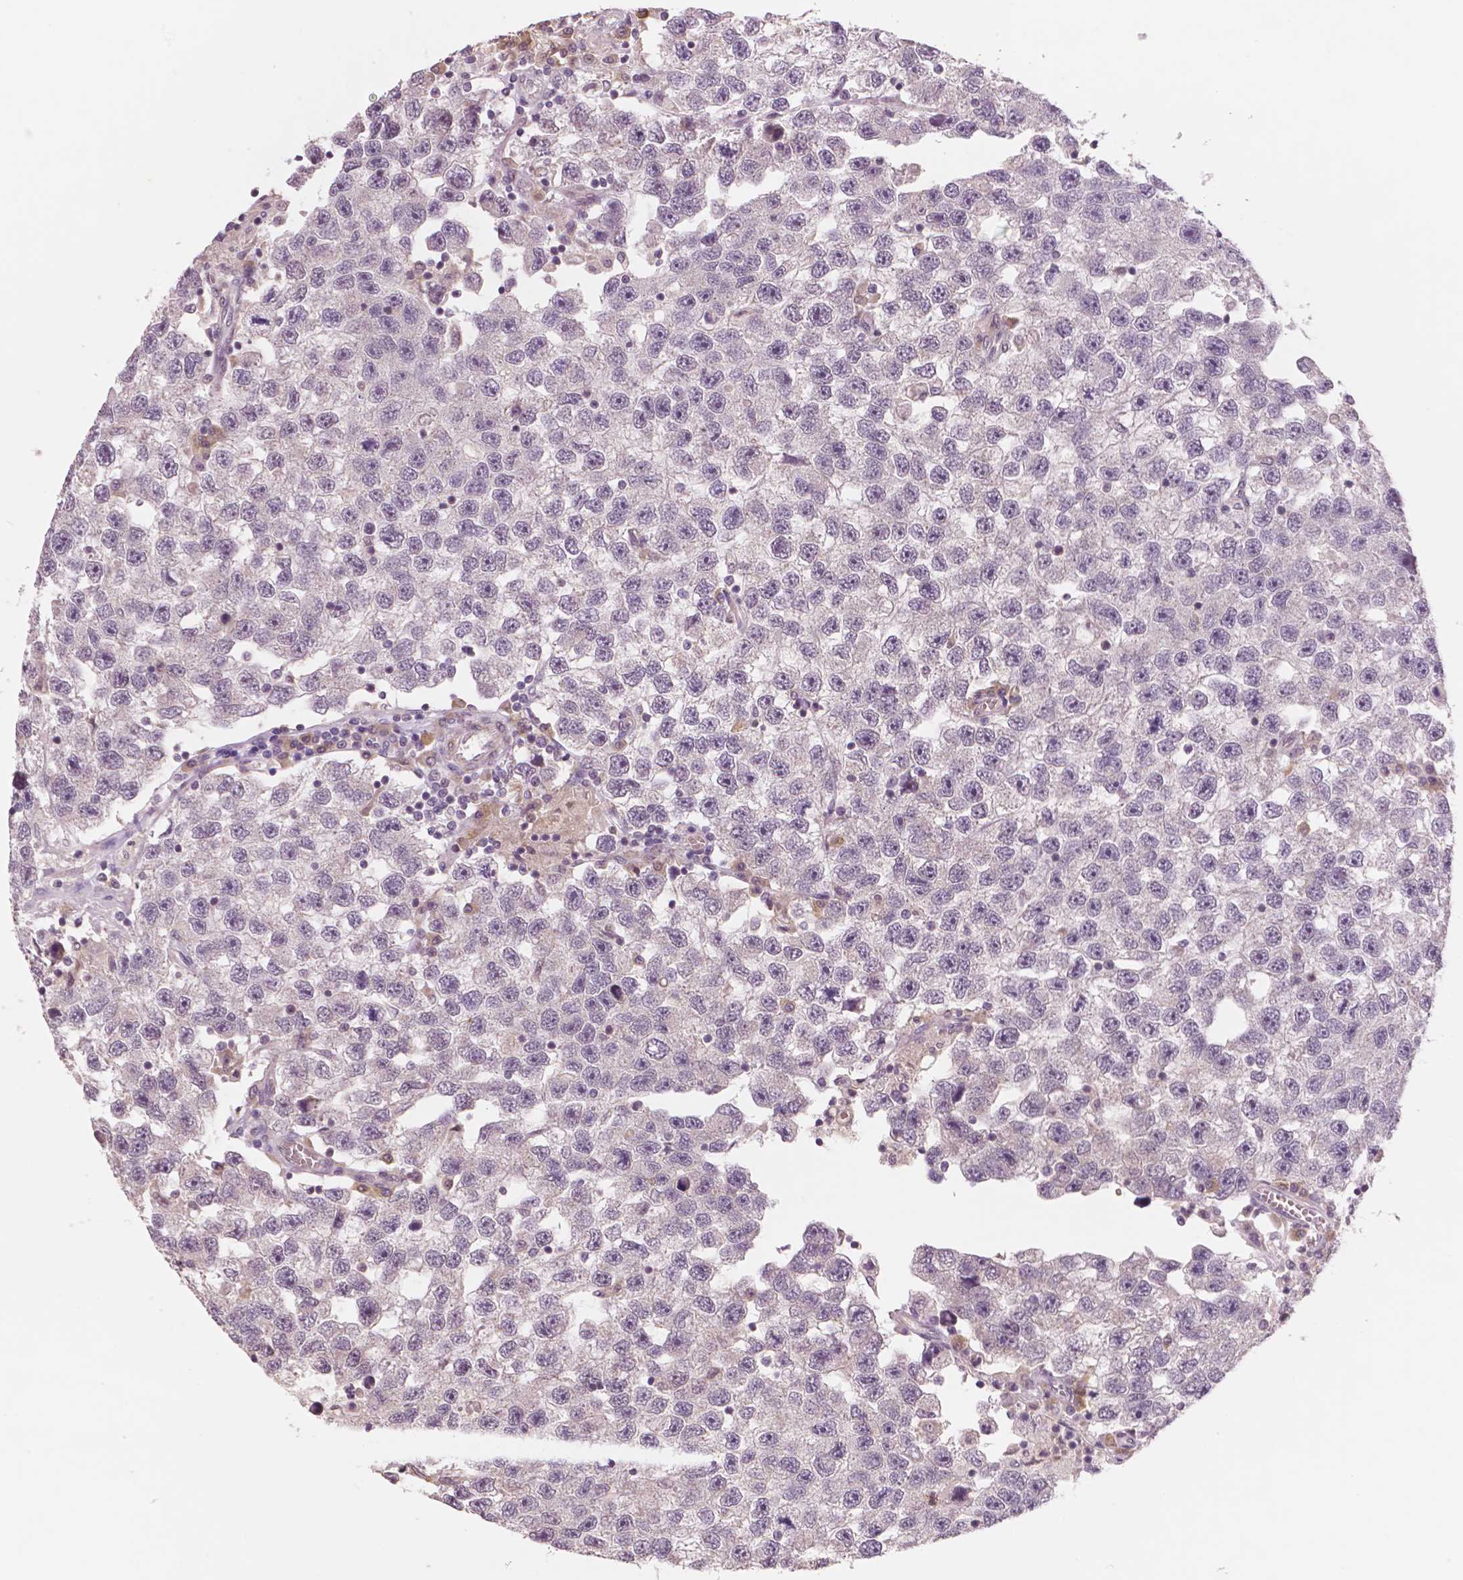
{"staining": {"intensity": "weak", "quantity": "25%-75%", "location": "cytoplasmic/membranous"}, "tissue": "testis cancer", "cell_type": "Tumor cells", "image_type": "cancer", "snomed": [{"axis": "morphology", "description": "Seminoma, NOS"}, {"axis": "topography", "description": "Testis"}], "caption": "Immunohistochemical staining of human testis seminoma demonstrates weak cytoplasmic/membranous protein staining in about 25%-75% of tumor cells. The protein of interest is stained brown, and the nuclei are stained in blue (DAB (3,3'-diaminobenzidine) IHC with brightfield microscopy, high magnification).", "gene": "STAT3", "patient": {"sex": "male", "age": 26}}